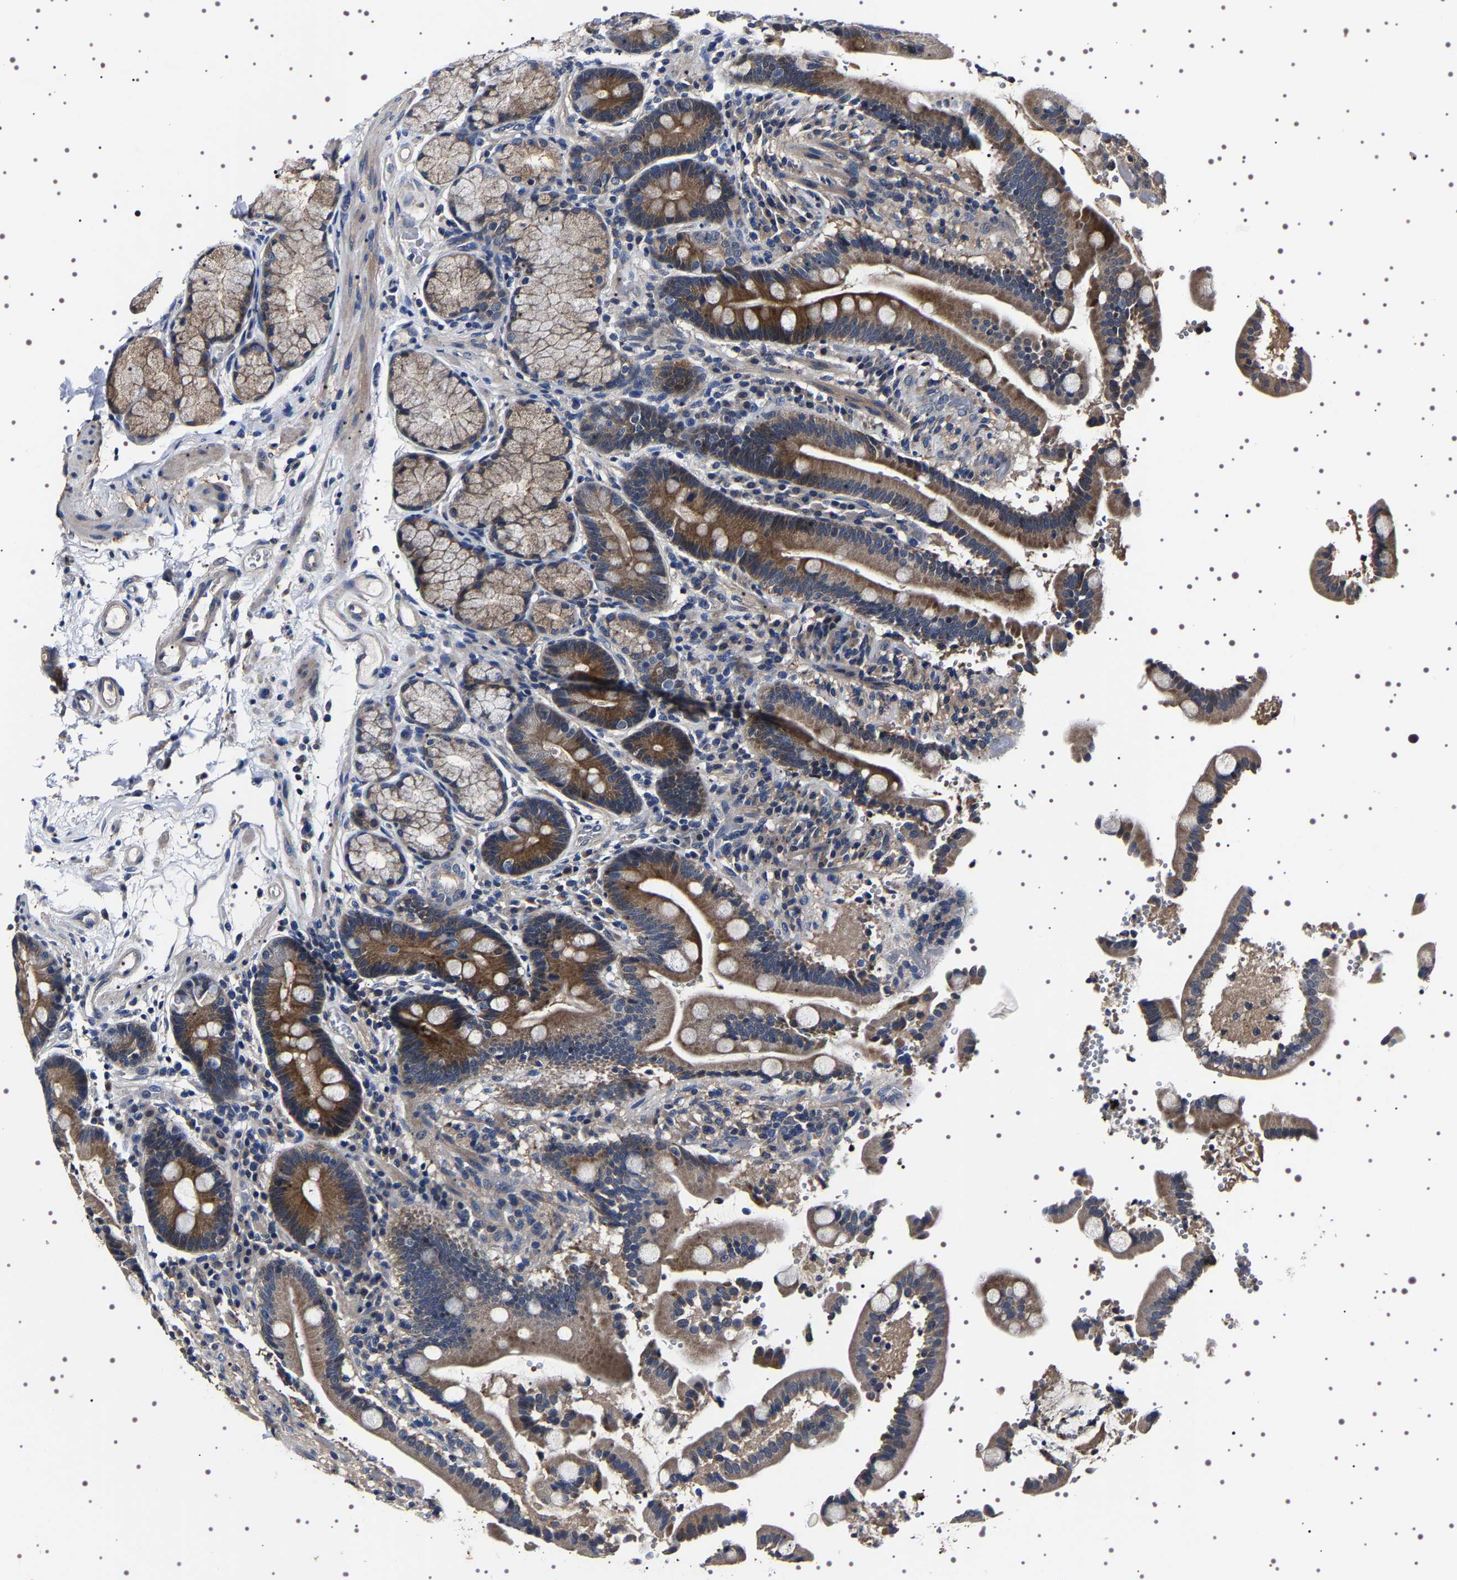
{"staining": {"intensity": "strong", "quantity": "25%-75%", "location": "cytoplasmic/membranous"}, "tissue": "duodenum", "cell_type": "Glandular cells", "image_type": "normal", "snomed": [{"axis": "morphology", "description": "Normal tissue, NOS"}, {"axis": "topography", "description": "Small intestine, NOS"}], "caption": "The histopathology image exhibits a brown stain indicating the presence of a protein in the cytoplasmic/membranous of glandular cells in duodenum.", "gene": "TARBP1", "patient": {"sex": "female", "age": 71}}